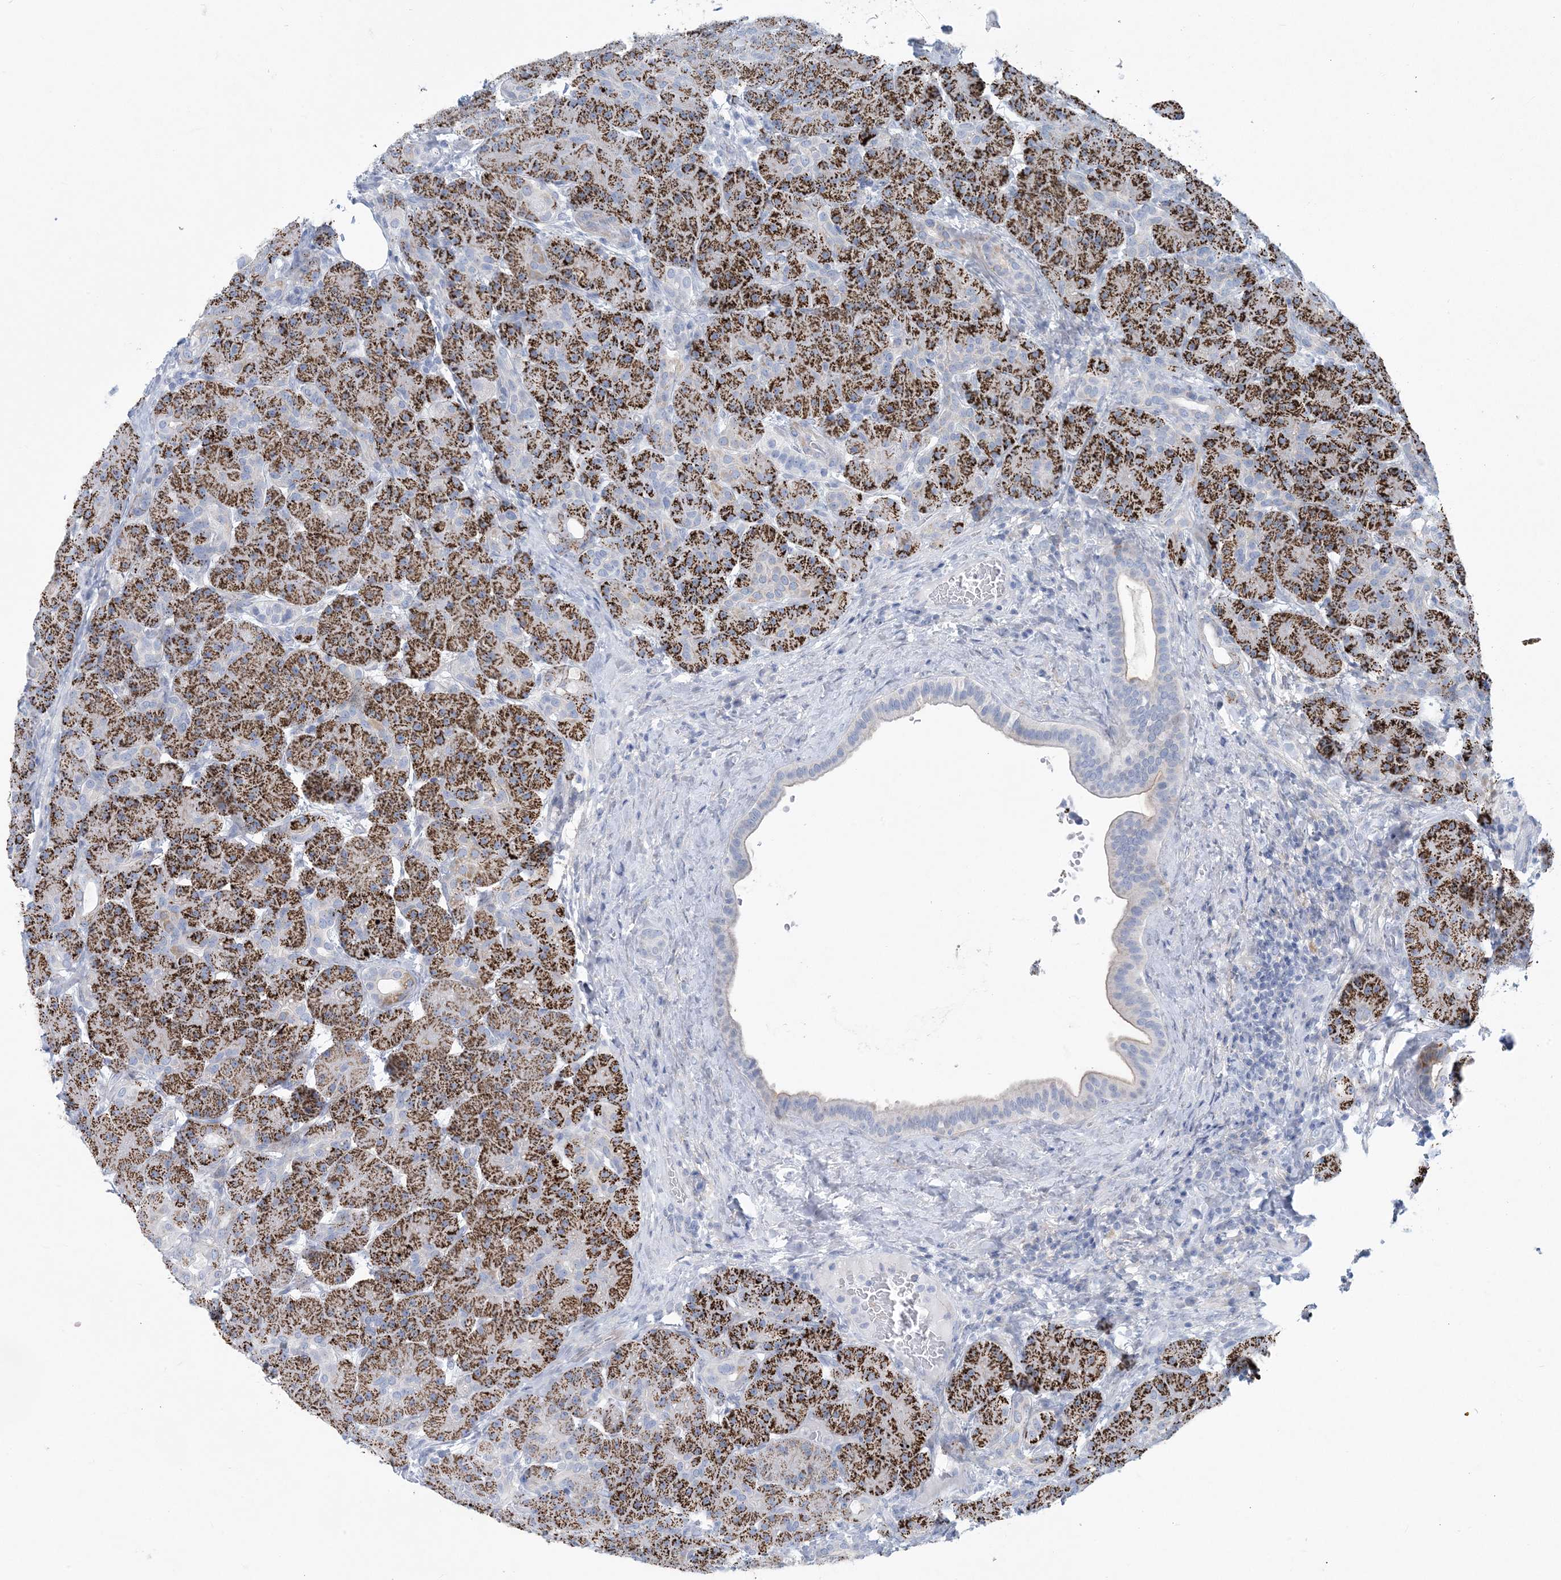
{"staining": {"intensity": "strong", "quantity": "25%-75%", "location": "cytoplasmic/membranous"}, "tissue": "pancreas", "cell_type": "Exocrine glandular cells", "image_type": "normal", "snomed": [{"axis": "morphology", "description": "Normal tissue, NOS"}, {"axis": "topography", "description": "Pancreas"}], "caption": "Approximately 25%-75% of exocrine glandular cells in normal pancreas display strong cytoplasmic/membranous protein staining as visualized by brown immunohistochemical staining.", "gene": "MOXD1", "patient": {"sex": "male", "age": 63}}